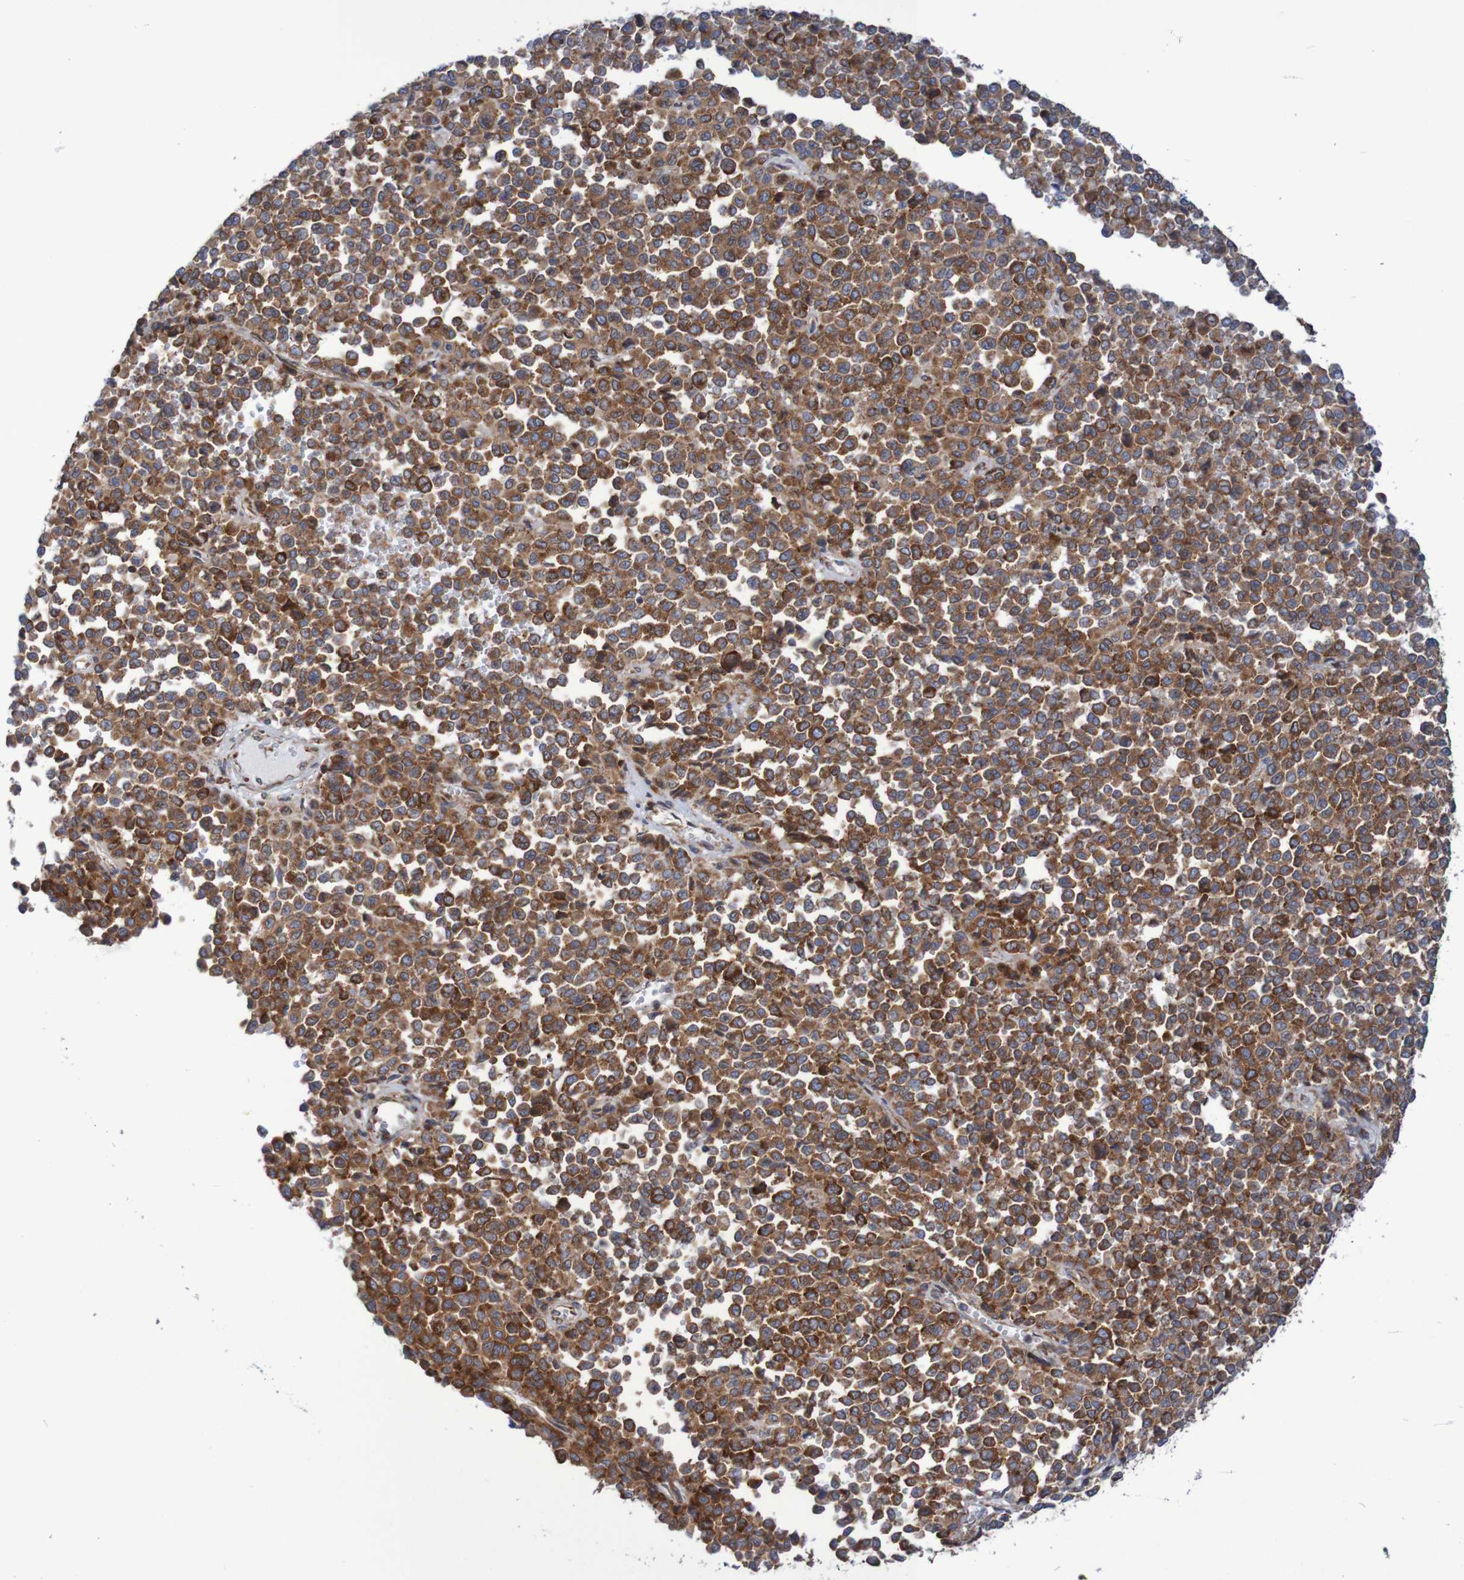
{"staining": {"intensity": "strong", "quantity": ">75%", "location": "cytoplasmic/membranous"}, "tissue": "melanoma", "cell_type": "Tumor cells", "image_type": "cancer", "snomed": [{"axis": "morphology", "description": "Malignant melanoma, Metastatic site"}, {"axis": "topography", "description": "Pancreas"}], "caption": "A histopathology image of human malignant melanoma (metastatic site) stained for a protein demonstrates strong cytoplasmic/membranous brown staining in tumor cells.", "gene": "FXR2", "patient": {"sex": "female", "age": 30}}